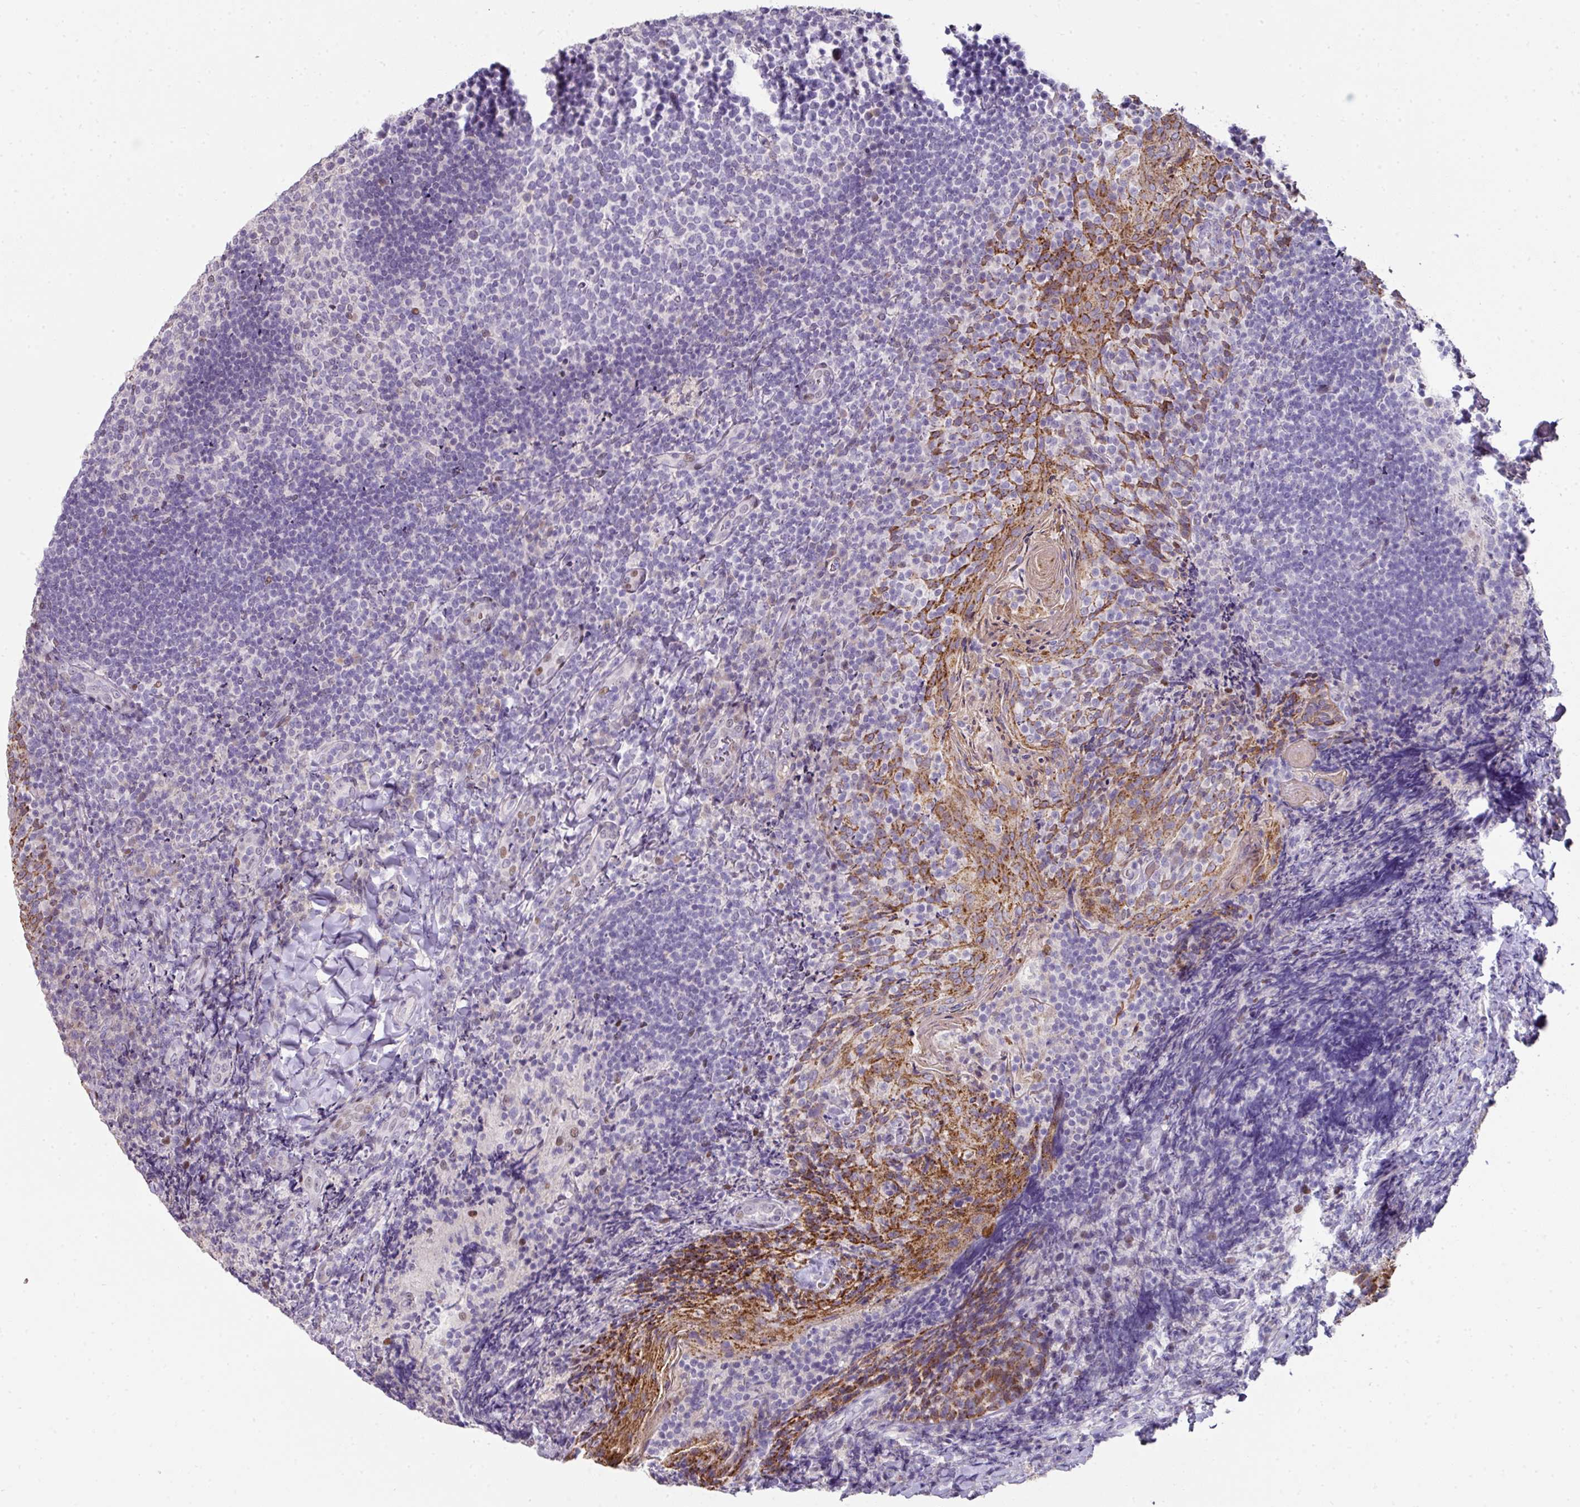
{"staining": {"intensity": "moderate", "quantity": "<25%", "location": "nuclear"}, "tissue": "tonsil", "cell_type": "Germinal center cells", "image_type": "normal", "snomed": [{"axis": "morphology", "description": "Normal tissue, NOS"}, {"axis": "topography", "description": "Tonsil"}], "caption": "High-magnification brightfield microscopy of normal tonsil stained with DAB (3,3'-diaminobenzidine) (brown) and counterstained with hematoxylin (blue). germinal center cells exhibit moderate nuclear expression is identified in approximately<25% of cells.", "gene": "ANKRD18A", "patient": {"sex": "female", "age": 10}}